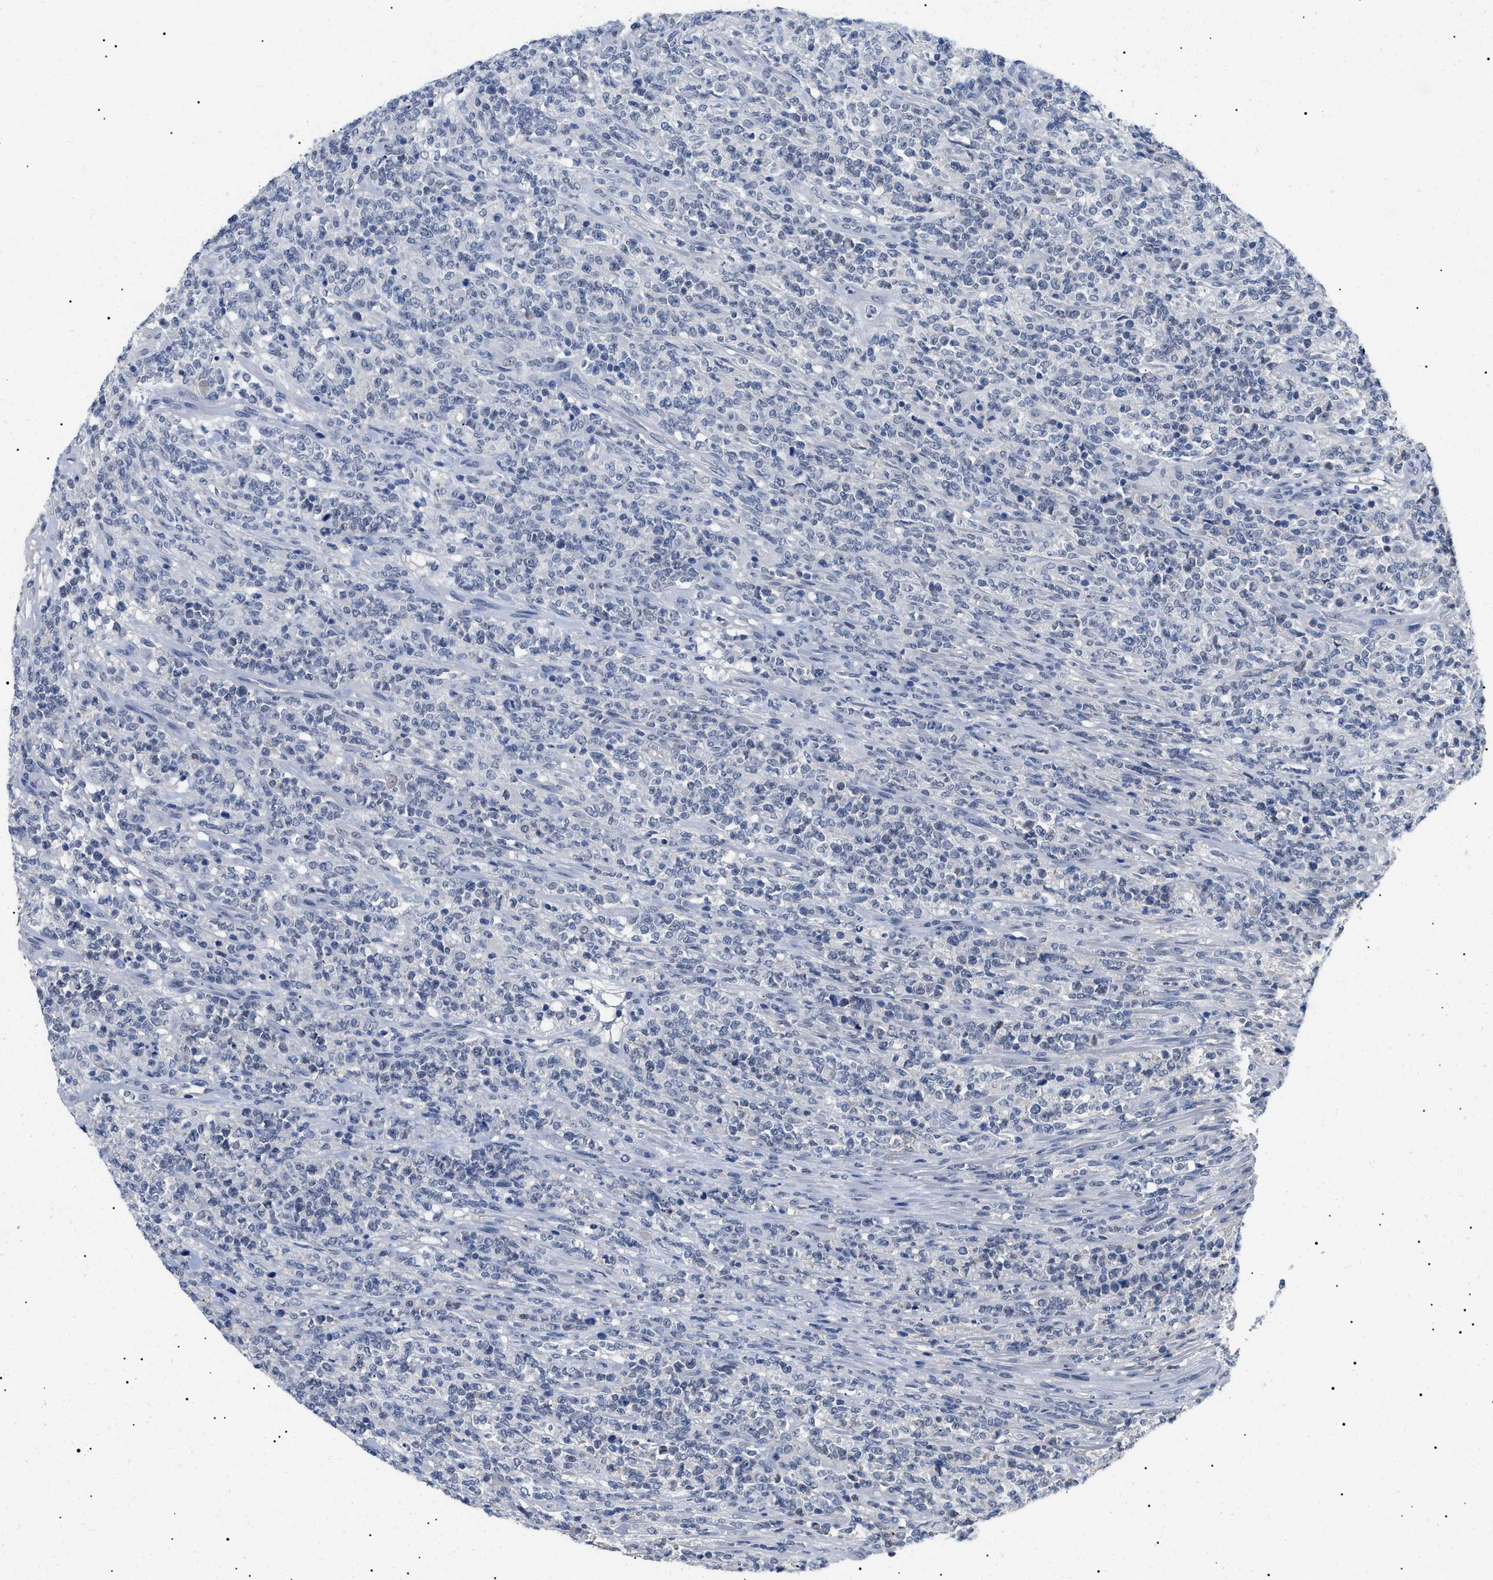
{"staining": {"intensity": "negative", "quantity": "none", "location": "none"}, "tissue": "lymphoma", "cell_type": "Tumor cells", "image_type": "cancer", "snomed": [{"axis": "morphology", "description": "Malignant lymphoma, non-Hodgkin's type, High grade"}, {"axis": "topography", "description": "Soft tissue"}], "caption": "An immunohistochemistry image of high-grade malignant lymphoma, non-Hodgkin's type is shown. There is no staining in tumor cells of high-grade malignant lymphoma, non-Hodgkin's type.", "gene": "PRRT2", "patient": {"sex": "male", "age": 18}}